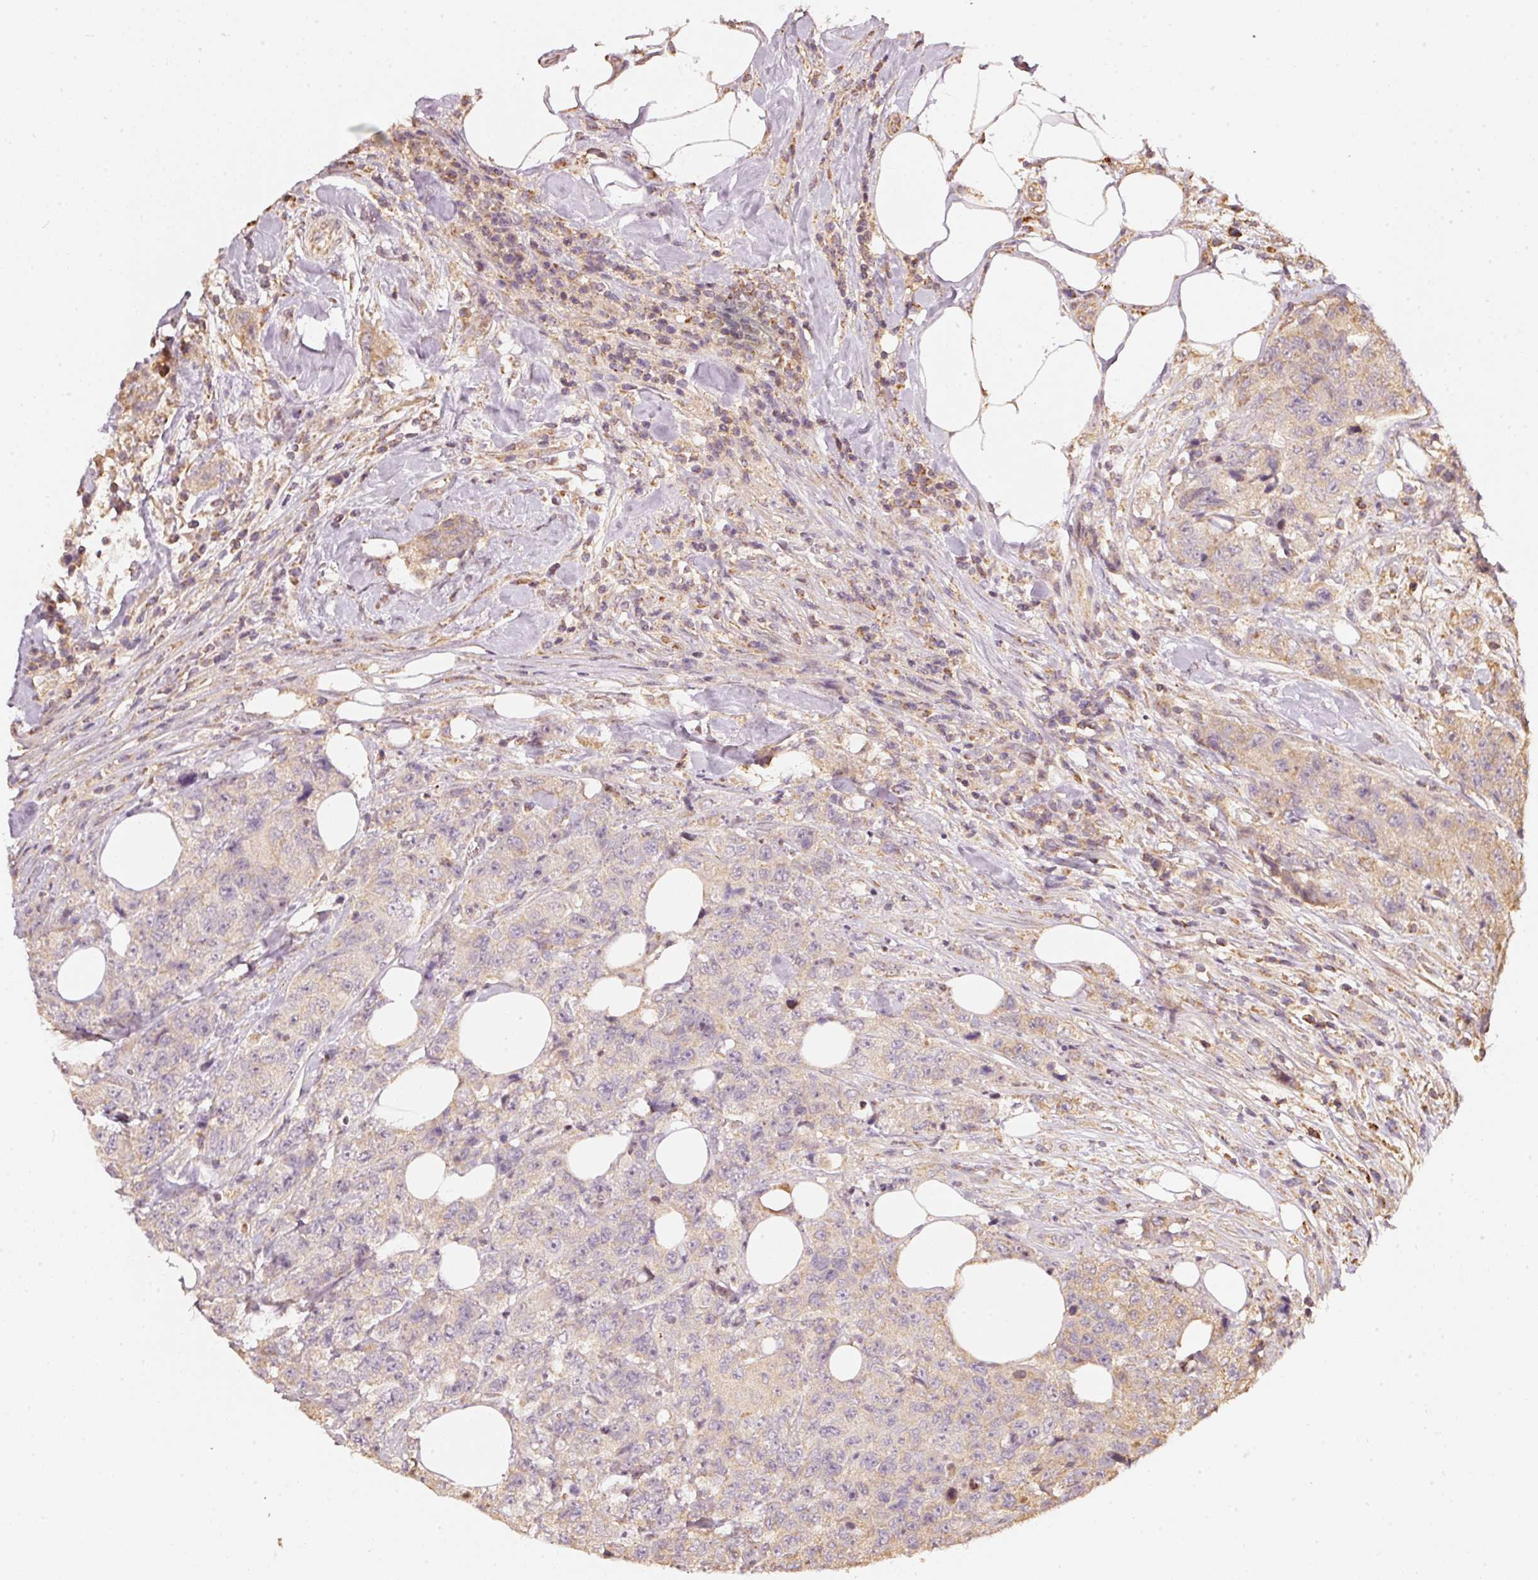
{"staining": {"intensity": "weak", "quantity": "25%-75%", "location": "cytoplasmic/membranous"}, "tissue": "urothelial cancer", "cell_type": "Tumor cells", "image_type": "cancer", "snomed": [{"axis": "morphology", "description": "Urothelial carcinoma, High grade"}, {"axis": "topography", "description": "Urinary bladder"}], "caption": "Weak cytoplasmic/membranous staining is seen in about 25%-75% of tumor cells in urothelial cancer. Ihc stains the protein of interest in brown and the nuclei are stained blue.", "gene": "RAB35", "patient": {"sex": "female", "age": 78}}